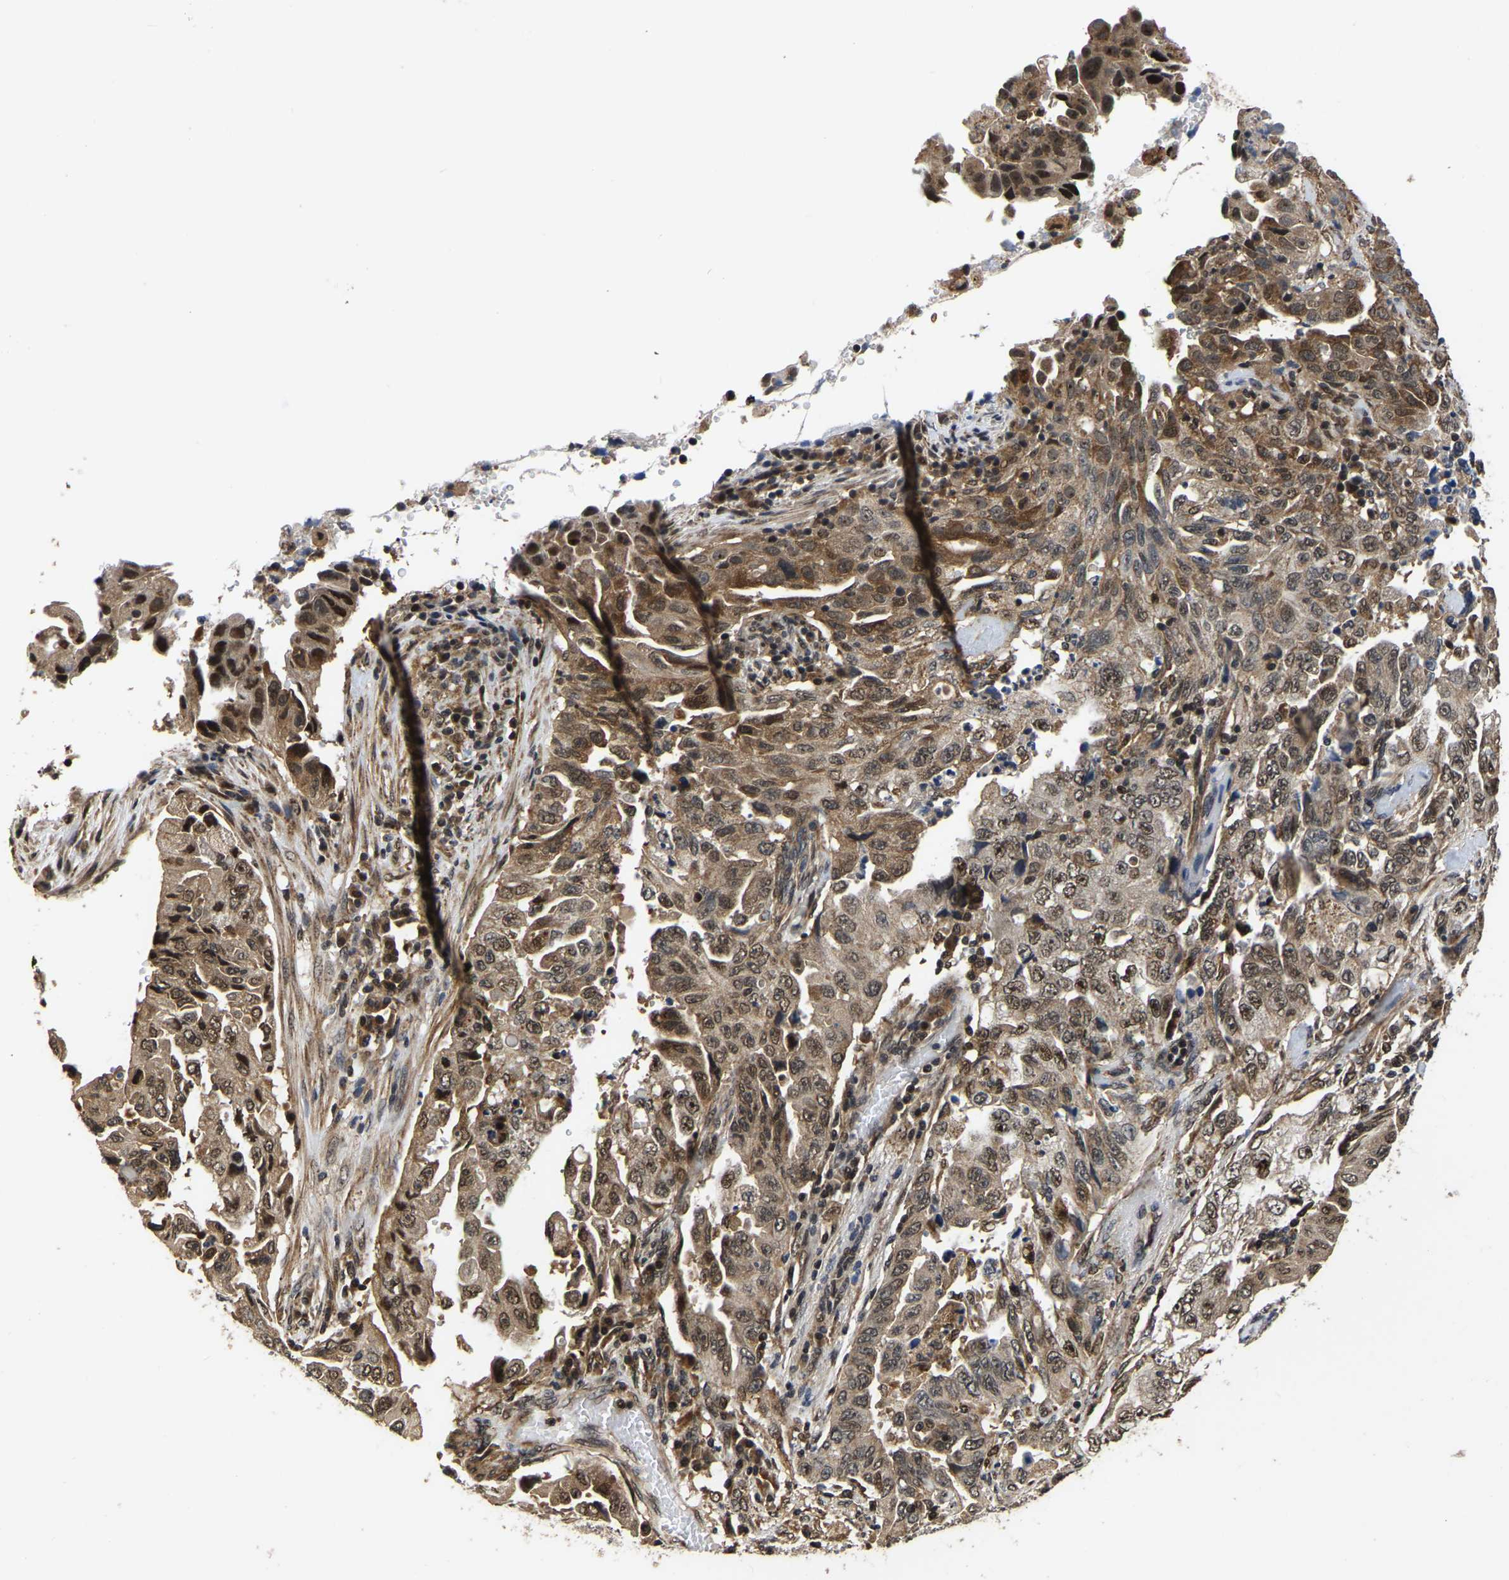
{"staining": {"intensity": "moderate", "quantity": ">75%", "location": "cytoplasmic/membranous,nuclear"}, "tissue": "lung cancer", "cell_type": "Tumor cells", "image_type": "cancer", "snomed": [{"axis": "morphology", "description": "Adenocarcinoma, NOS"}, {"axis": "topography", "description": "Lung"}], "caption": "Brown immunohistochemical staining in human lung adenocarcinoma demonstrates moderate cytoplasmic/membranous and nuclear staining in about >75% of tumor cells.", "gene": "CIAO1", "patient": {"sex": "female", "age": 51}}